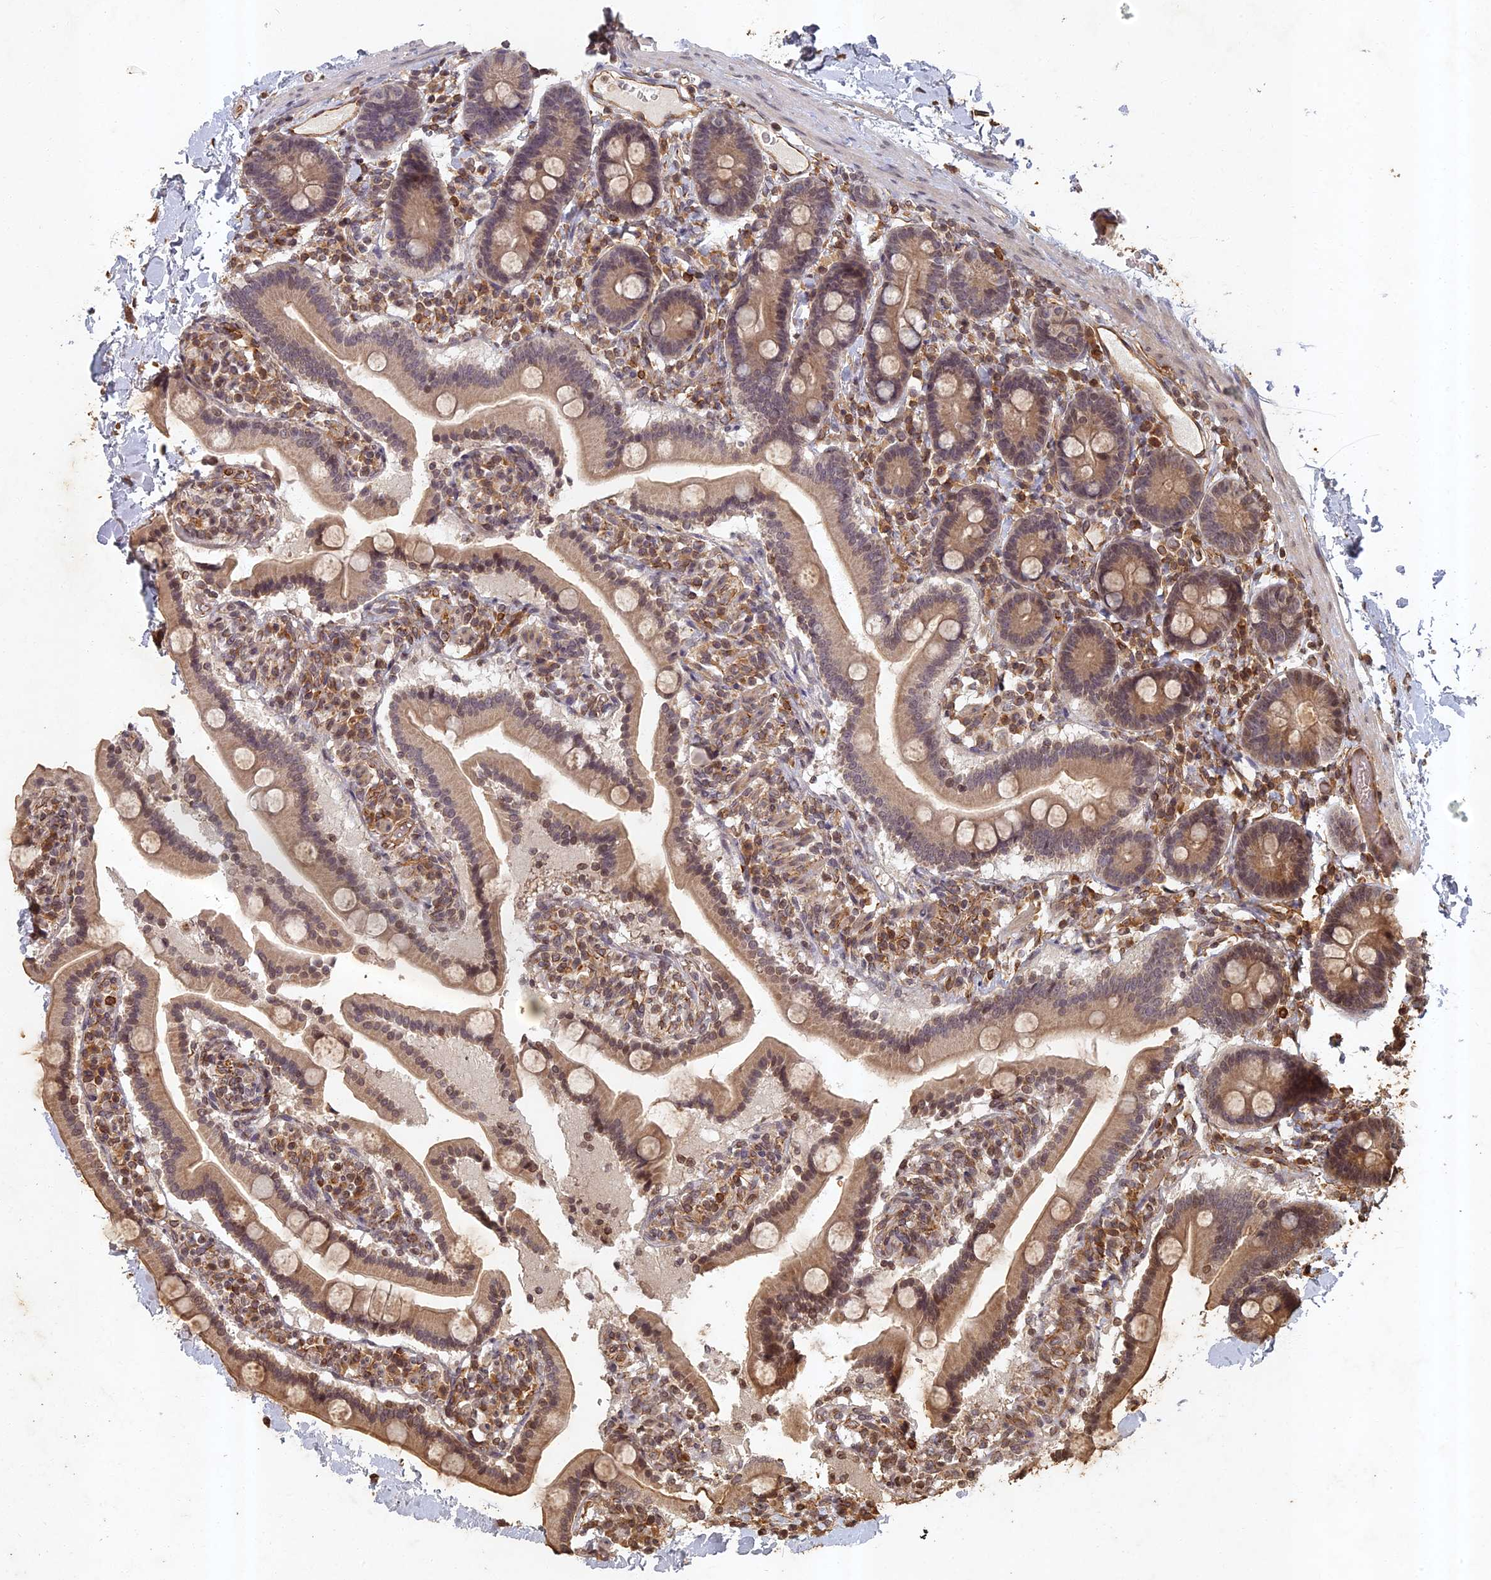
{"staining": {"intensity": "moderate", "quantity": ">75%", "location": "cytoplasmic/membranous,nuclear"}, "tissue": "duodenum", "cell_type": "Glandular cells", "image_type": "normal", "snomed": [{"axis": "morphology", "description": "Normal tissue, NOS"}, {"axis": "topography", "description": "Duodenum"}], "caption": "Immunohistochemical staining of benign human duodenum demonstrates medium levels of moderate cytoplasmic/membranous,nuclear staining in about >75% of glandular cells.", "gene": "ABCB10", "patient": {"sex": "male", "age": 55}}